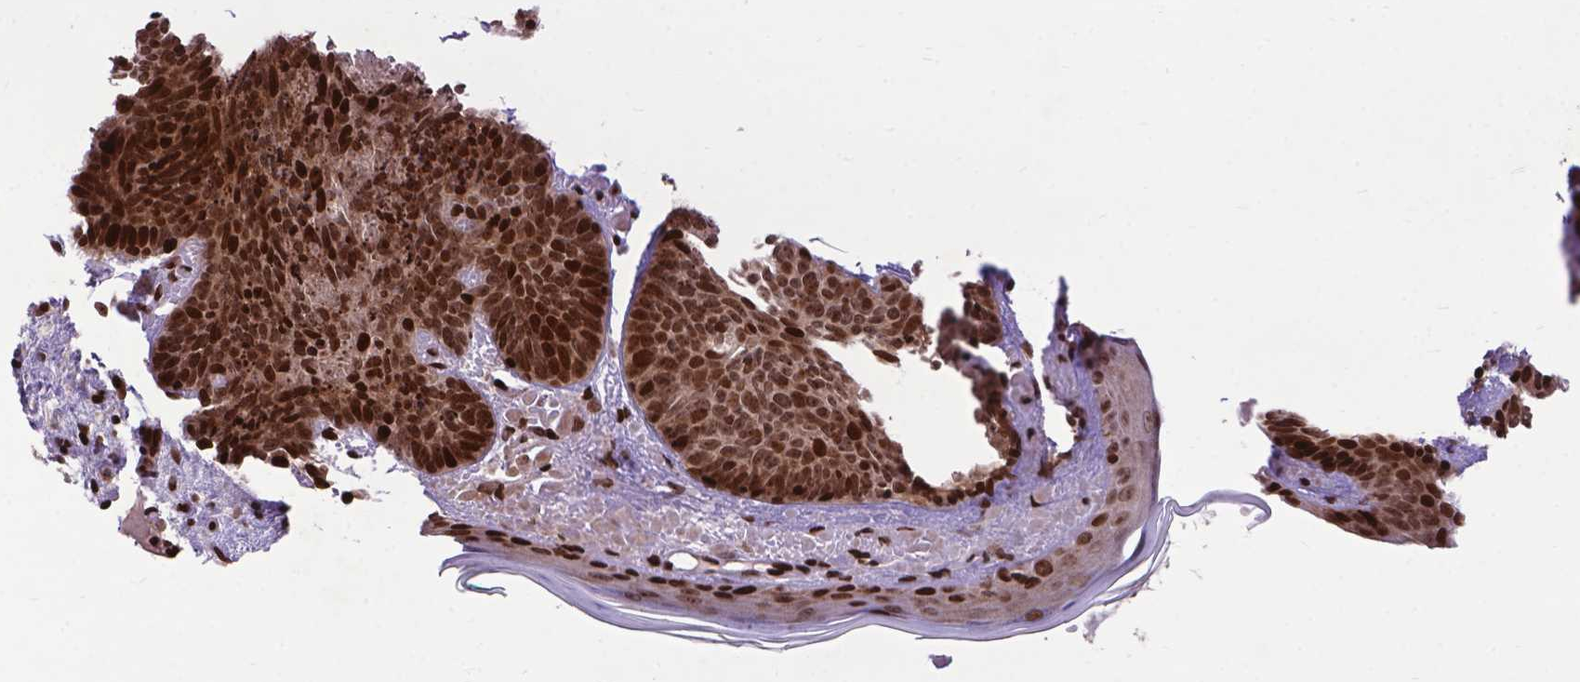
{"staining": {"intensity": "strong", "quantity": ">75%", "location": "cytoplasmic/membranous,nuclear"}, "tissue": "skin cancer", "cell_type": "Tumor cells", "image_type": "cancer", "snomed": [{"axis": "morphology", "description": "Basal cell carcinoma"}, {"axis": "topography", "description": "Skin"}], "caption": "The immunohistochemical stain labels strong cytoplasmic/membranous and nuclear positivity in tumor cells of skin cancer (basal cell carcinoma) tissue.", "gene": "AMER1", "patient": {"sex": "female", "age": 82}}